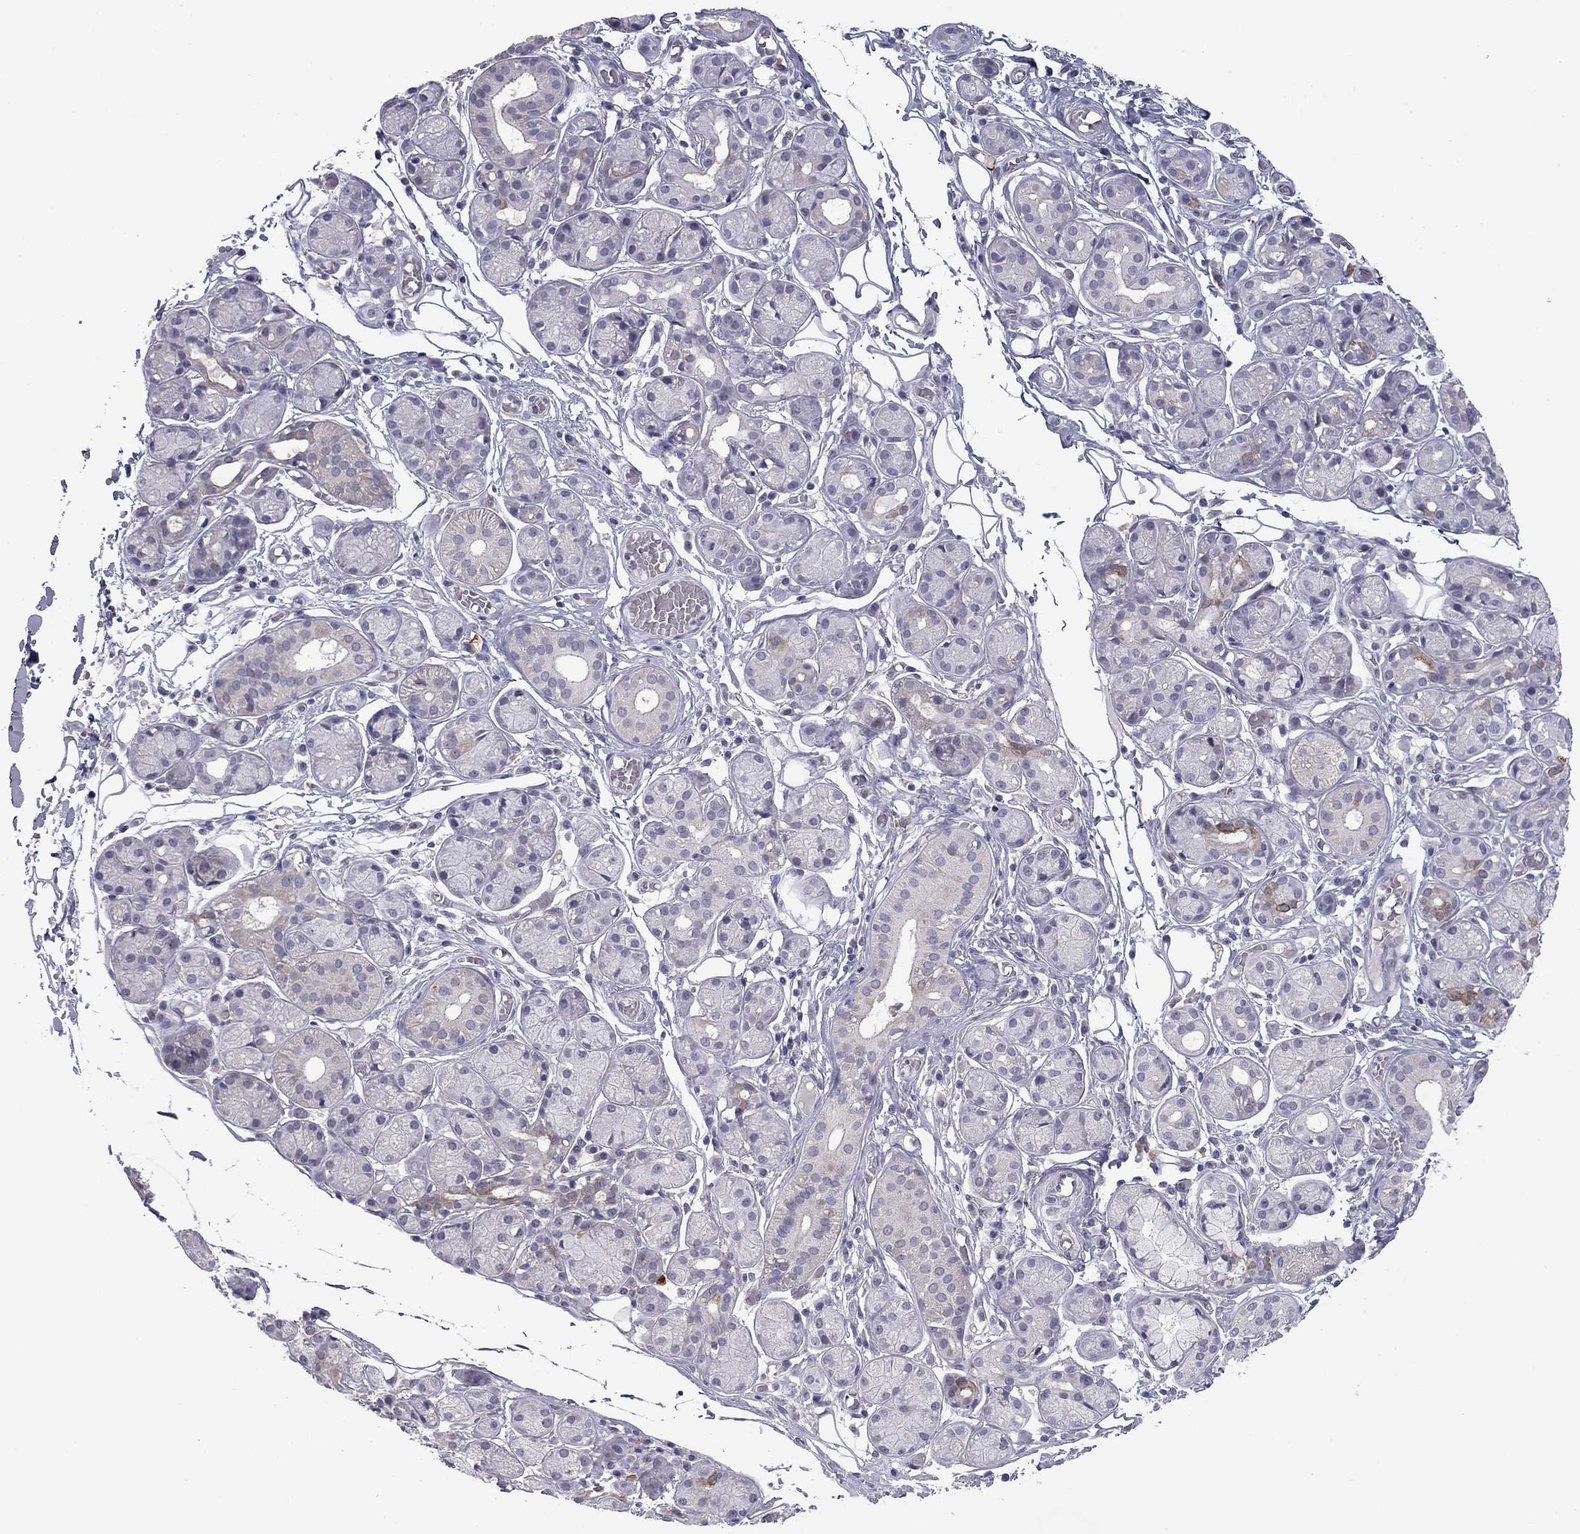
{"staining": {"intensity": "weak", "quantity": "<25%", "location": "cytoplasmic/membranous"}, "tissue": "salivary gland", "cell_type": "Glandular cells", "image_type": "normal", "snomed": [{"axis": "morphology", "description": "Normal tissue, NOS"}, {"axis": "topography", "description": "Salivary gland"}, {"axis": "topography", "description": "Peripheral nerve tissue"}], "caption": "IHC micrograph of unremarkable salivary gland stained for a protein (brown), which demonstrates no staining in glandular cells. (Stains: DAB immunohistochemistry (IHC) with hematoxylin counter stain, Microscopy: brightfield microscopy at high magnification).", "gene": "PRRT2", "patient": {"sex": "male", "age": 71}}